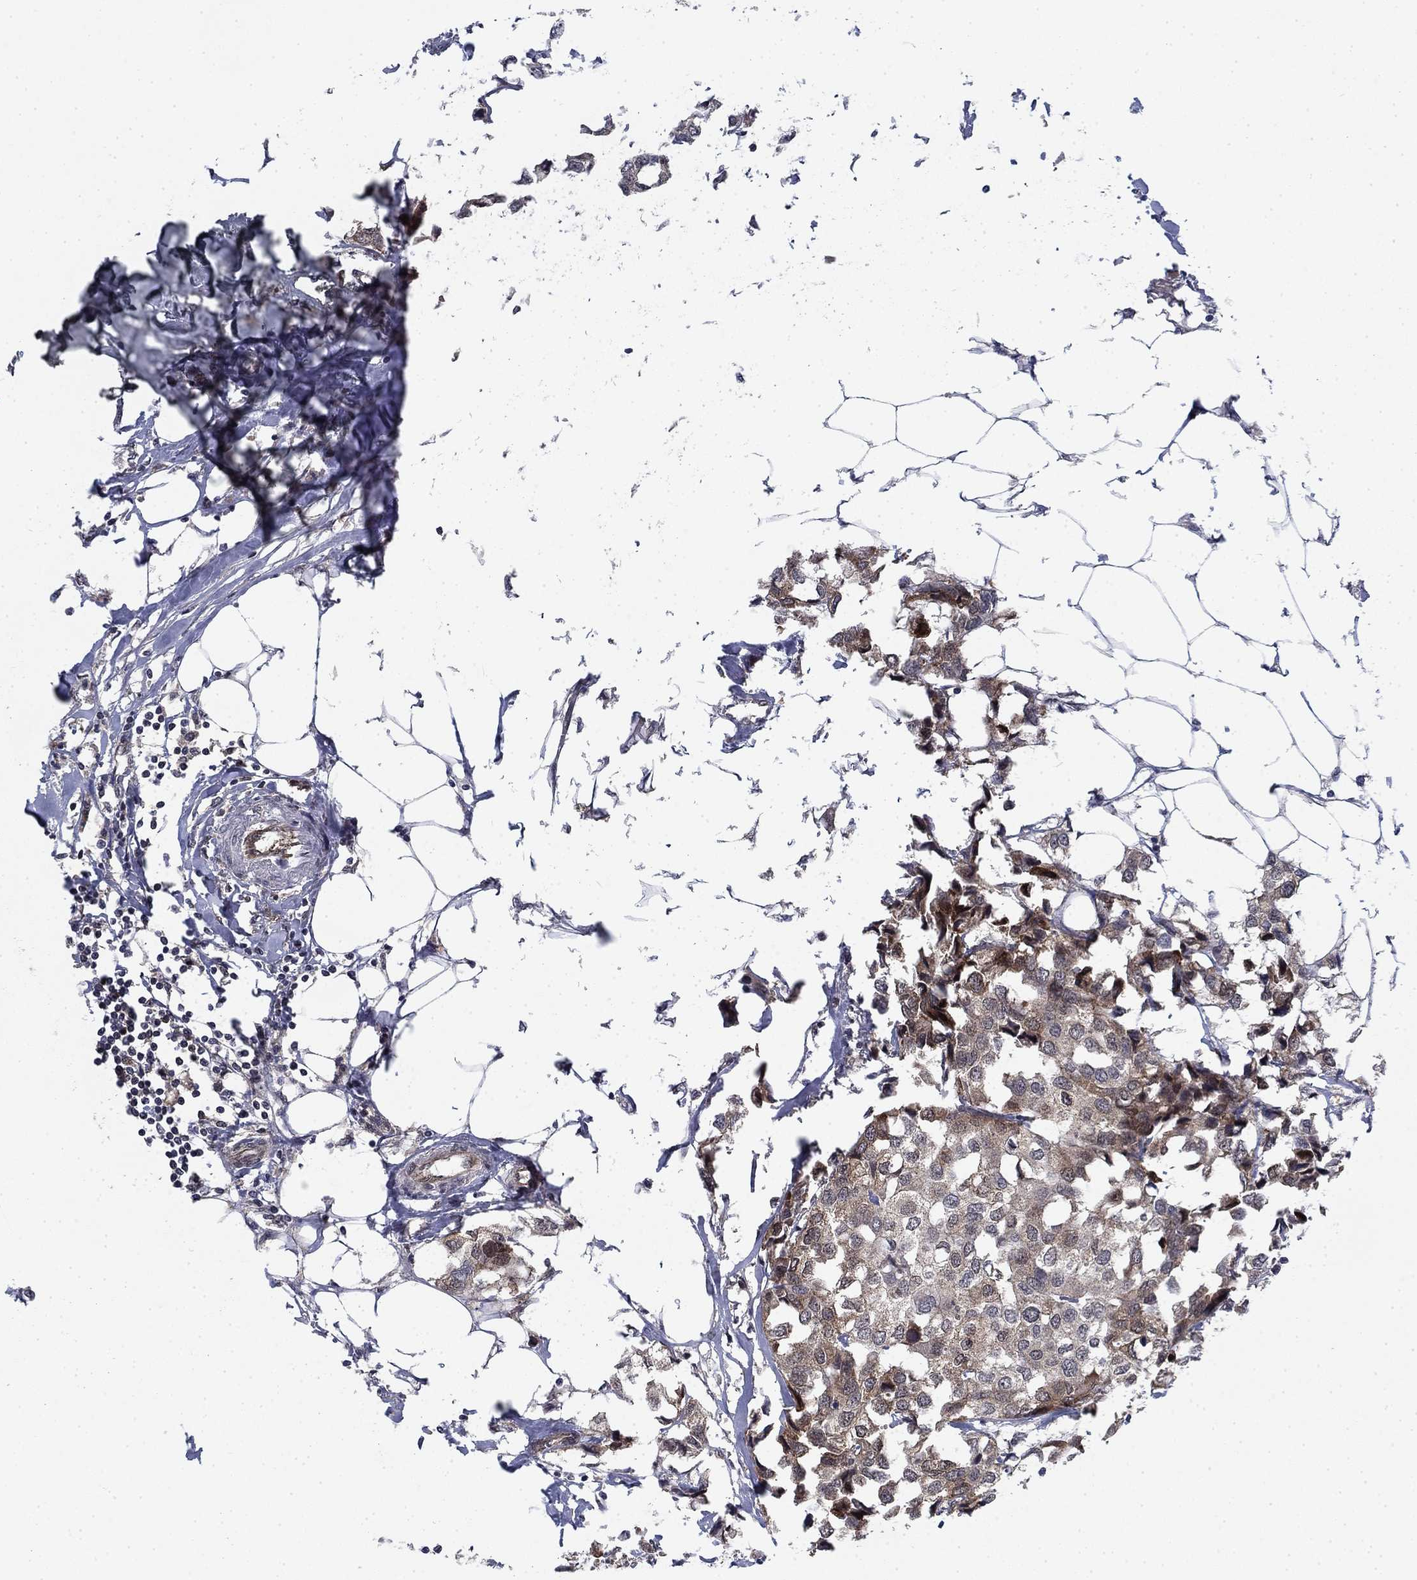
{"staining": {"intensity": "moderate", "quantity": "<25%", "location": "cytoplasmic/membranous"}, "tissue": "breast cancer", "cell_type": "Tumor cells", "image_type": "cancer", "snomed": [{"axis": "morphology", "description": "Duct carcinoma"}, {"axis": "topography", "description": "Breast"}], "caption": "Immunohistochemical staining of breast cancer (invasive ductal carcinoma) demonstrates moderate cytoplasmic/membranous protein positivity in about <25% of tumor cells. (Stains: DAB (3,3'-diaminobenzidine) in brown, nuclei in blue, Microscopy: brightfield microscopy at high magnification).", "gene": "DNAJA1", "patient": {"sex": "female", "age": 80}}